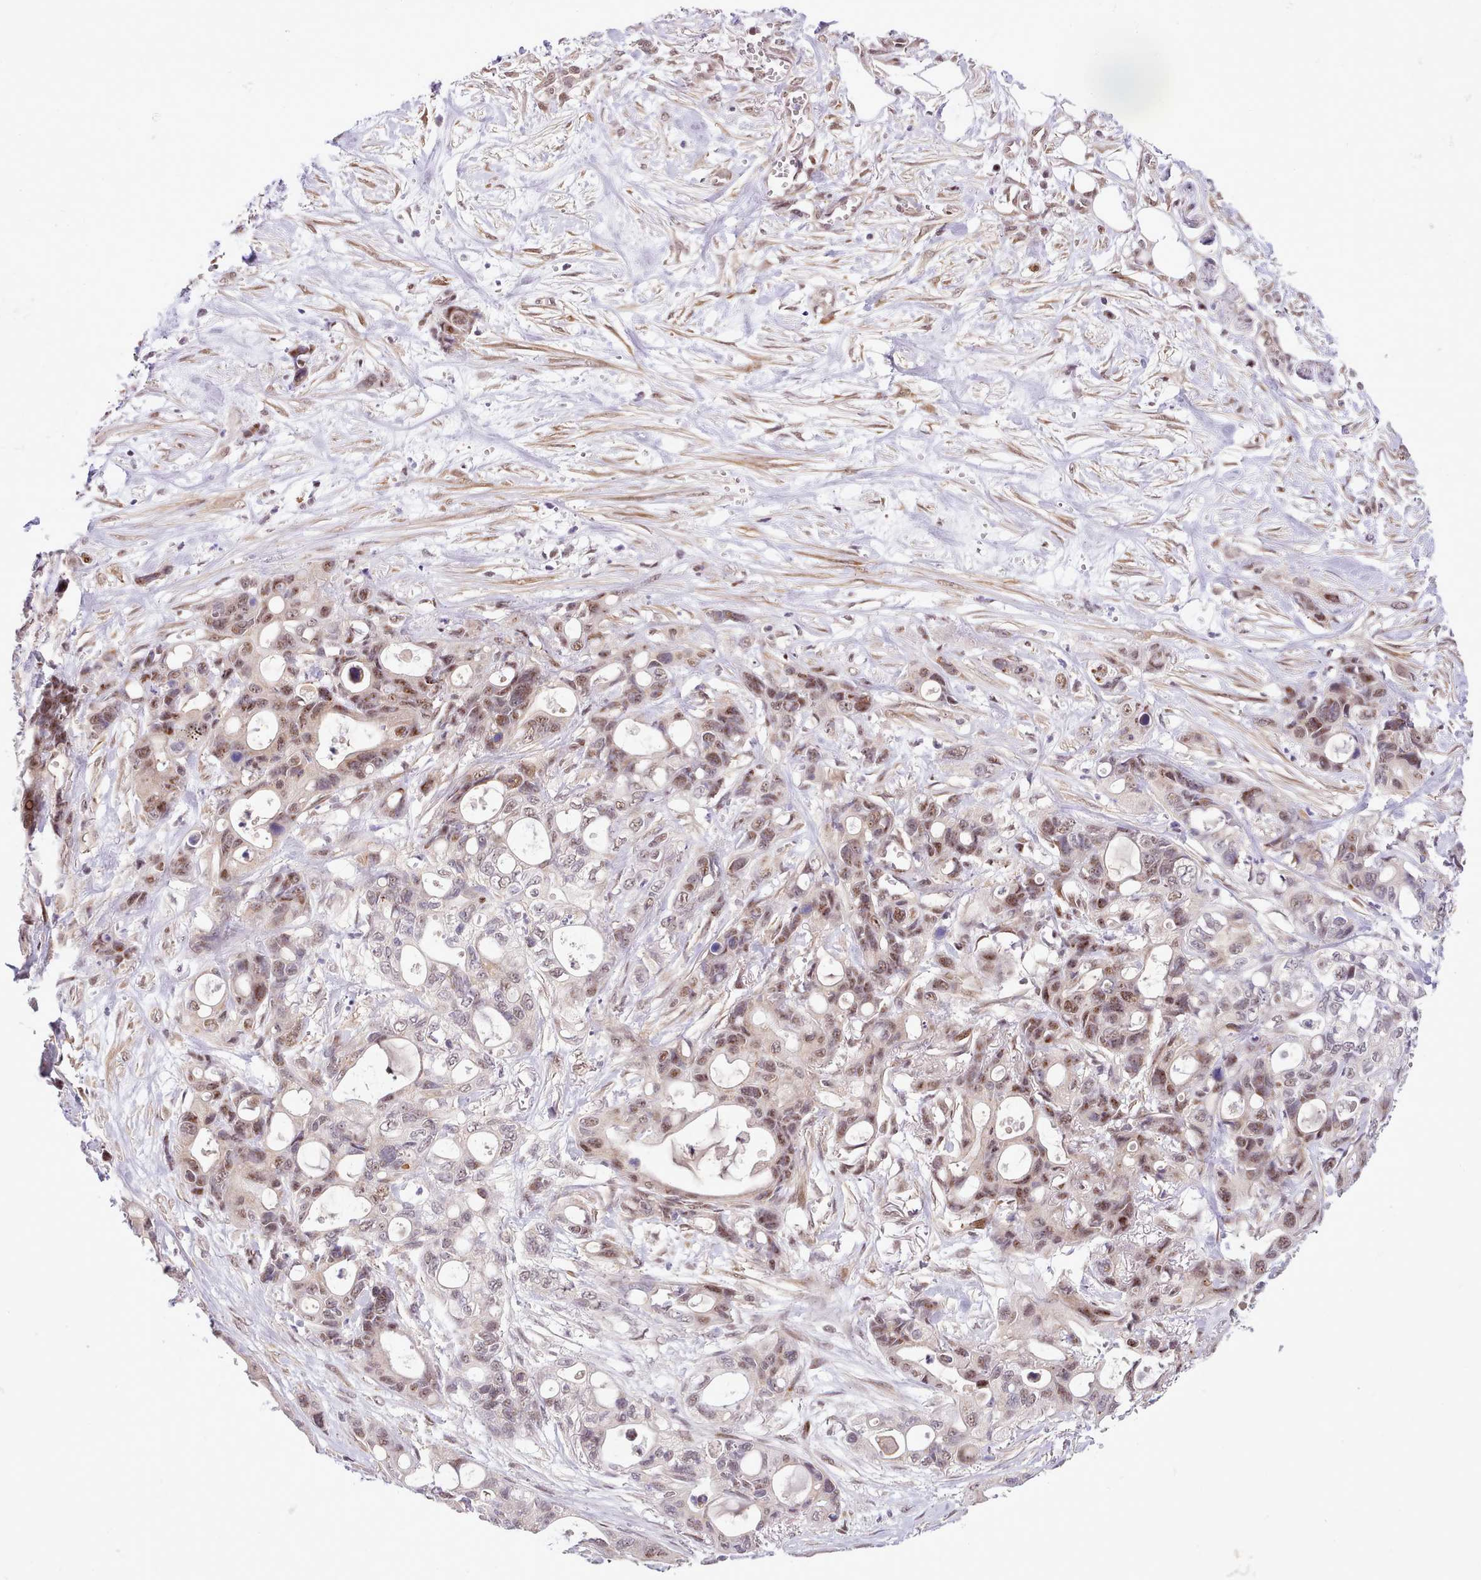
{"staining": {"intensity": "moderate", "quantity": "25%-75%", "location": "nuclear"}, "tissue": "ovarian cancer", "cell_type": "Tumor cells", "image_type": "cancer", "snomed": [{"axis": "morphology", "description": "Cystadenocarcinoma, mucinous, NOS"}, {"axis": "topography", "description": "Ovary"}], "caption": "Moderate nuclear staining for a protein is present in about 25%-75% of tumor cells of mucinous cystadenocarcinoma (ovarian) using IHC.", "gene": "HOXB7", "patient": {"sex": "female", "age": 70}}